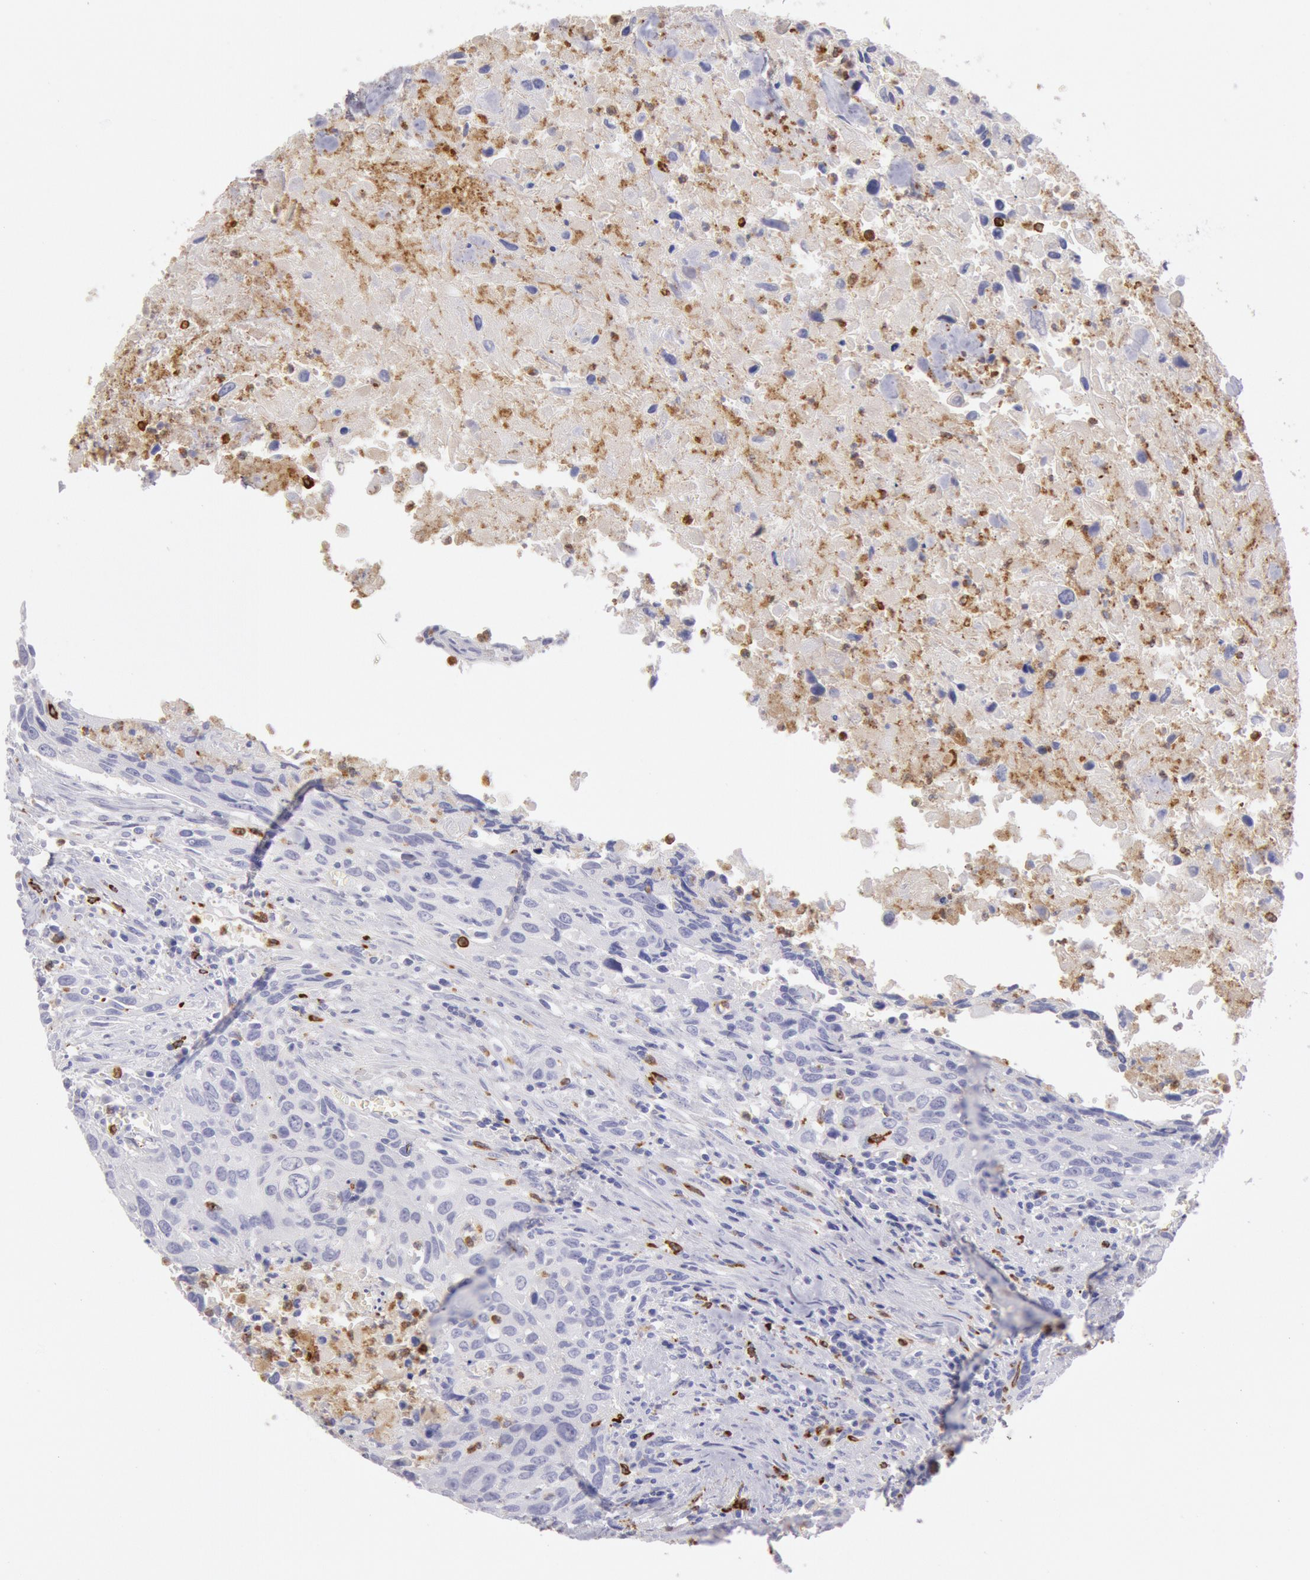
{"staining": {"intensity": "negative", "quantity": "none", "location": "none"}, "tissue": "urothelial cancer", "cell_type": "Tumor cells", "image_type": "cancer", "snomed": [{"axis": "morphology", "description": "Urothelial carcinoma, High grade"}, {"axis": "topography", "description": "Urinary bladder"}], "caption": "This histopathology image is of urothelial cancer stained with immunohistochemistry (IHC) to label a protein in brown with the nuclei are counter-stained blue. There is no expression in tumor cells. Nuclei are stained in blue.", "gene": "FCN1", "patient": {"sex": "male", "age": 71}}